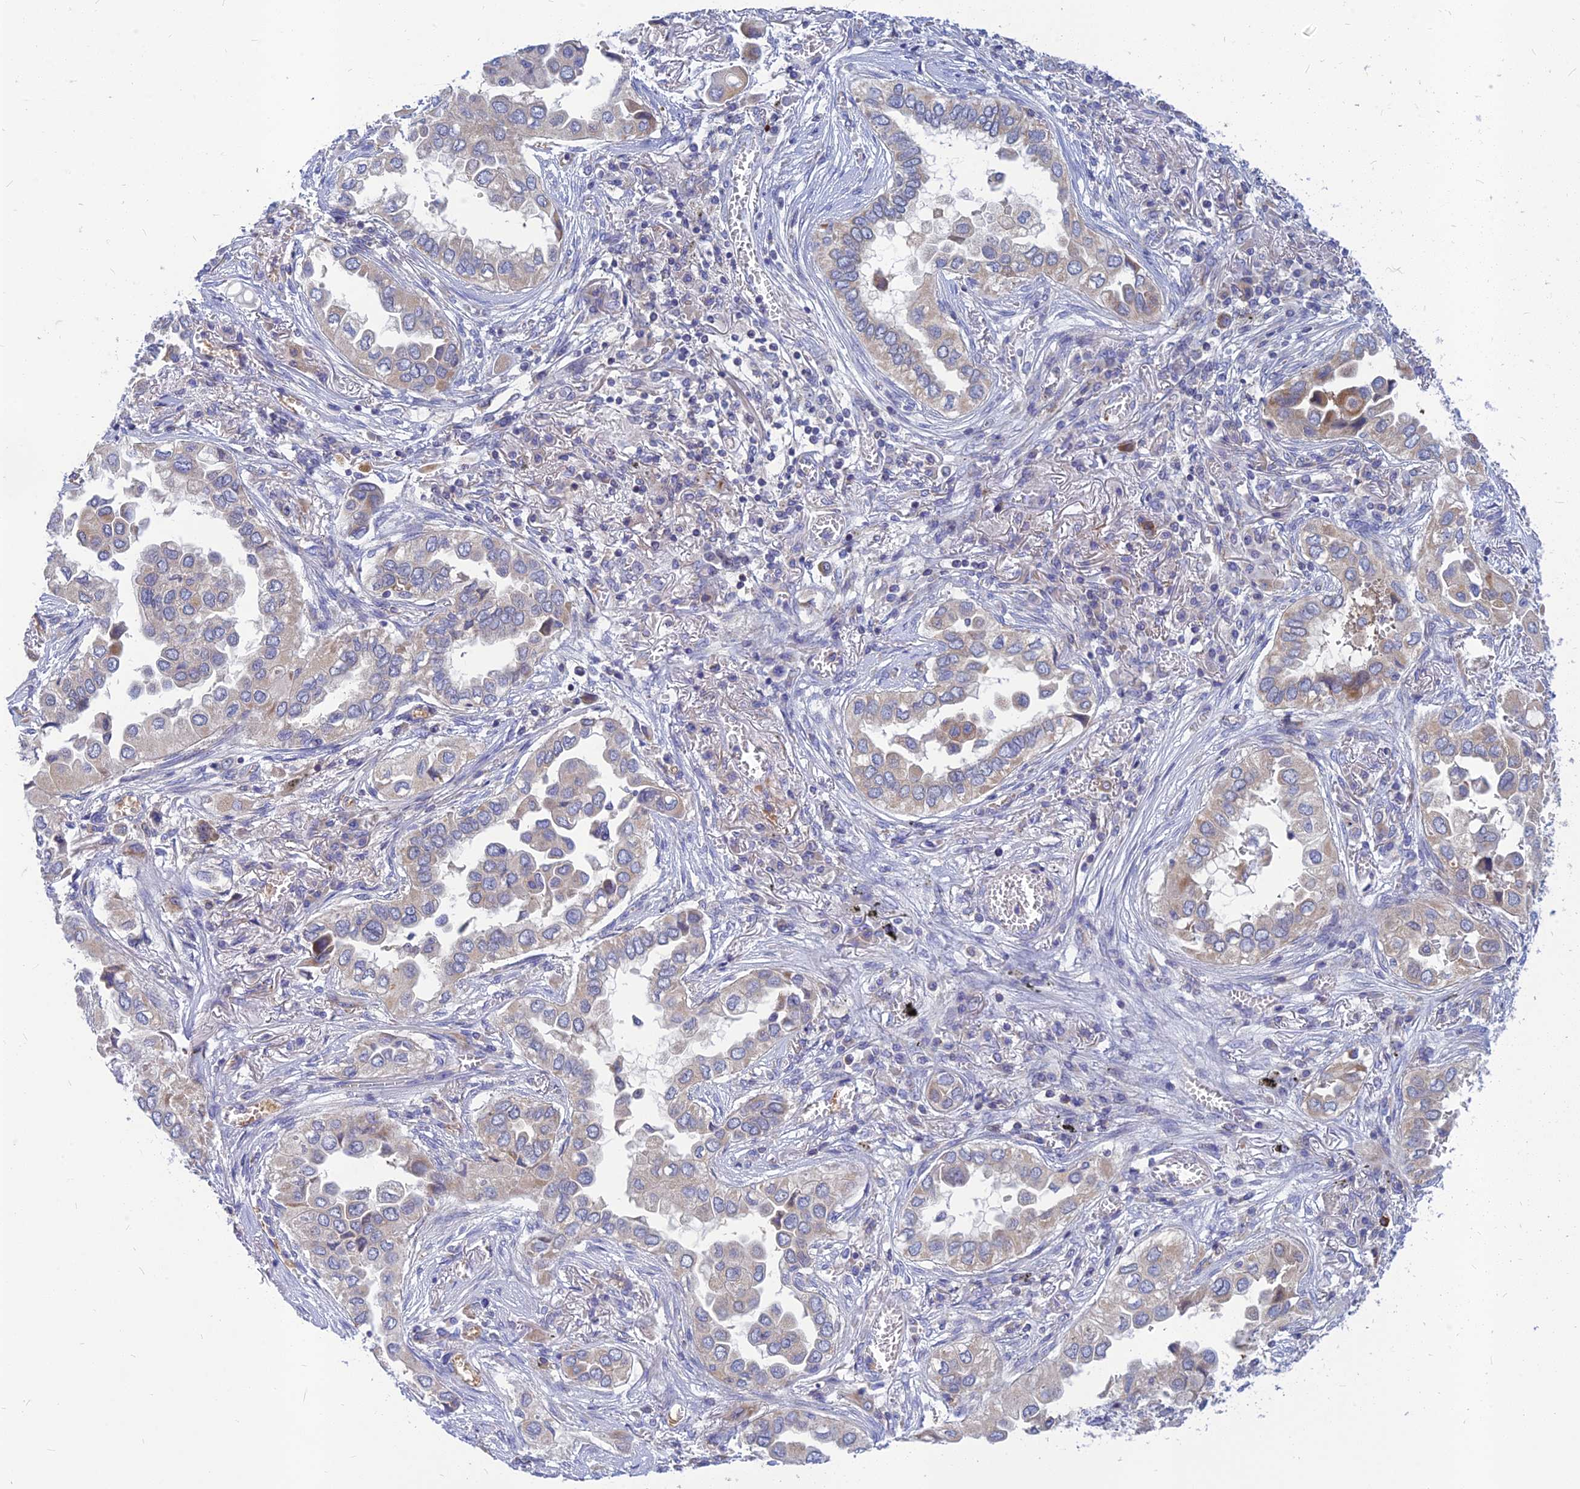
{"staining": {"intensity": "moderate", "quantity": "<25%", "location": "cytoplasmic/membranous"}, "tissue": "lung cancer", "cell_type": "Tumor cells", "image_type": "cancer", "snomed": [{"axis": "morphology", "description": "Adenocarcinoma, NOS"}, {"axis": "topography", "description": "Lung"}], "caption": "Immunohistochemistry (IHC) photomicrograph of lung cancer stained for a protein (brown), which demonstrates low levels of moderate cytoplasmic/membranous positivity in about <25% of tumor cells.", "gene": "CACNA1B", "patient": {"sex": "female", "age": 76}}